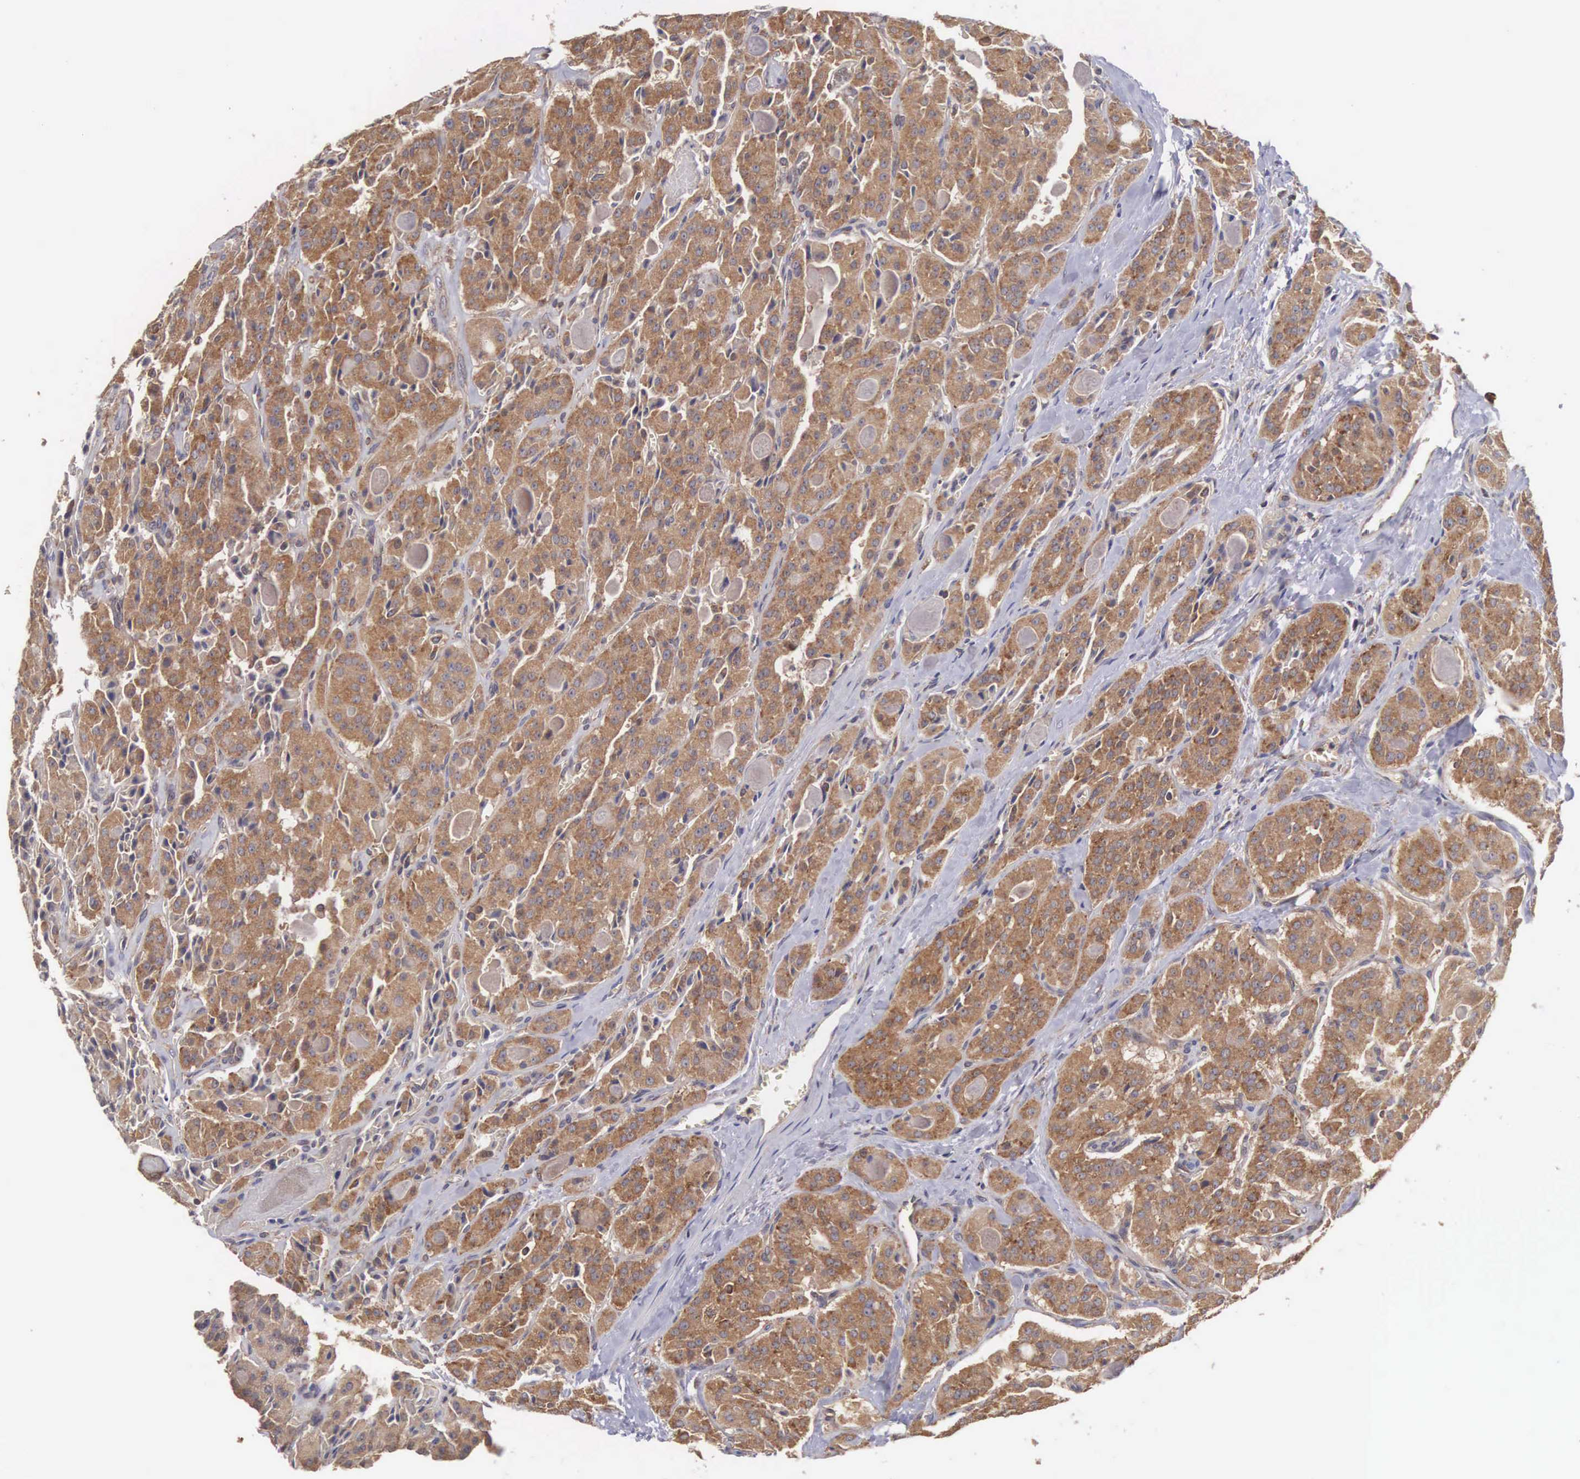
{"staining": {"intensity": "moderate", "quantity": ">75%", "location": "cytoplasmic/membranous"}, "tissue": "thyroid cancer", "cell_type": "Tumor cells", "image_type": "cancer", "snomed": [{"axis": "morphology", "description": "Carcinoma, NOS"}, {"axis": "topography", "description": "Thyroid gland"}], "caption": "Immunohistochemistry (IHC) histopathology image of thyroid cancer stained for a protein (brown), which exhibits medium levels of moderate cytoplasmic/membranous staining in approximately >75% of tumor cells.", "gene": "DHRS1", "patient": {"sex": "male", "age": 76}}